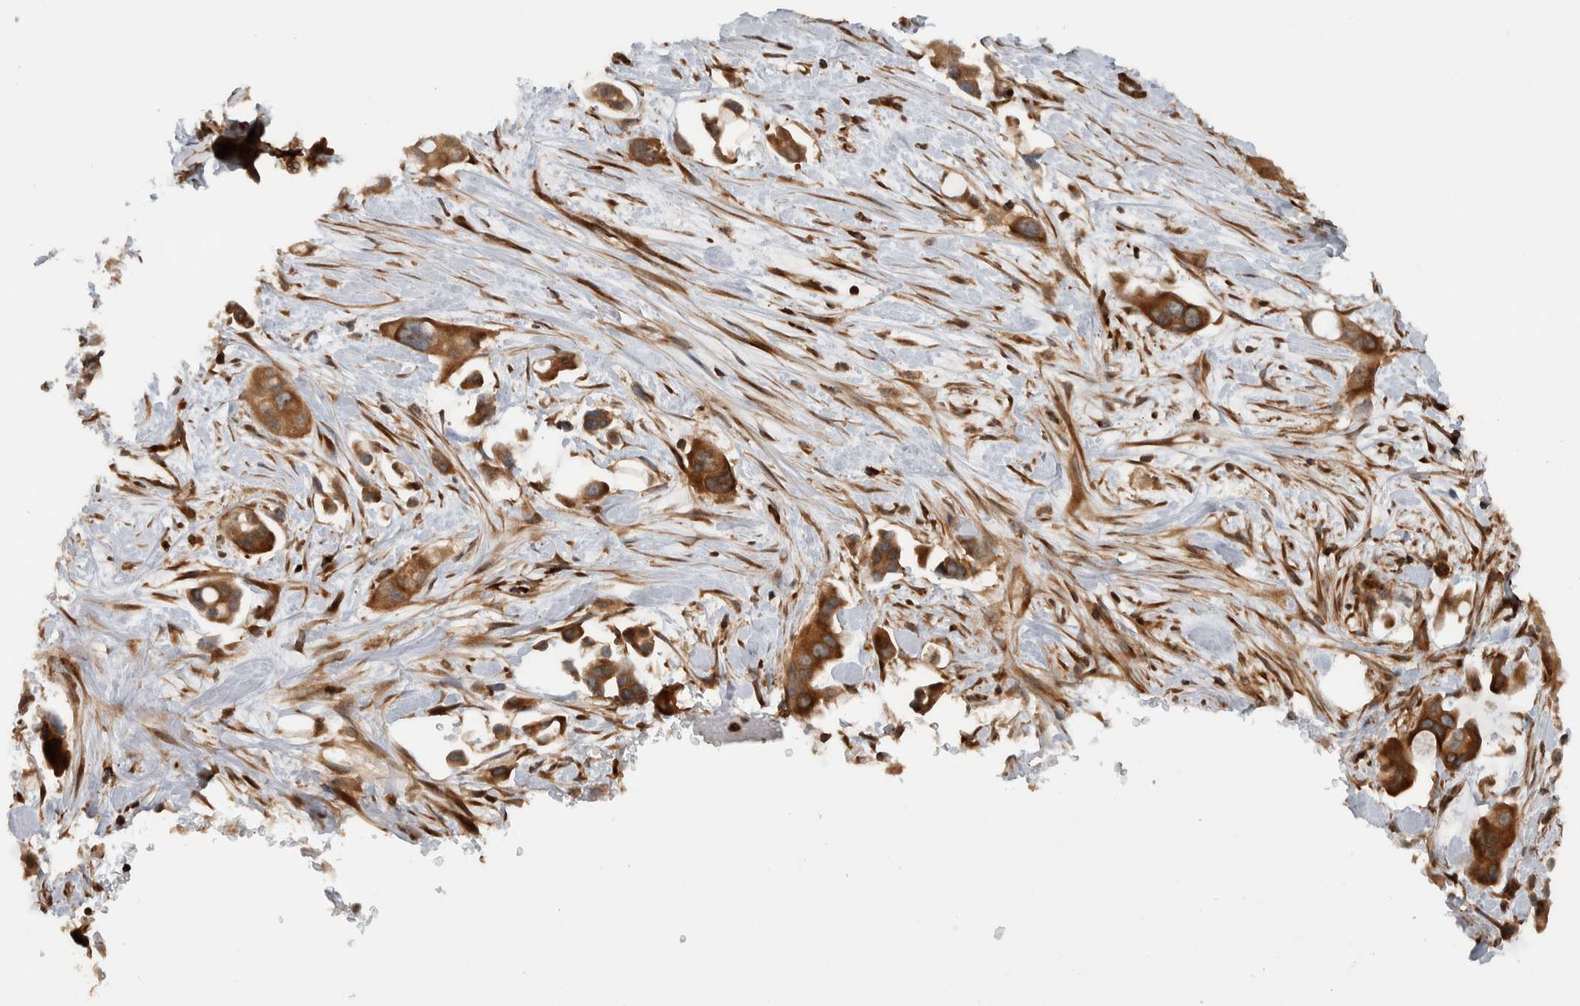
{"staining": {"intensity": "moderate", "quantity": ">75%", "location": "cytoplasmic/membranous"}, "tissue": "pancreatic cancer", "cell_type": "Tumor cells", "image_type": "cancer", "snomed": [{"axis": "morphology", "description": "Adenocarcinoma, NOS"}, {"axis": "topography", "description": "Pancreas"}], "caption": "Immunohistochemistry (DAB) staining of pancreatic cancer (adenocarcinoma) demonstrates moderate cytoplasmic/membranous protein staining in about >75% of tumor cells.", "gene": "CNTROB", "patient": {"sex": "male", "age": 53}}